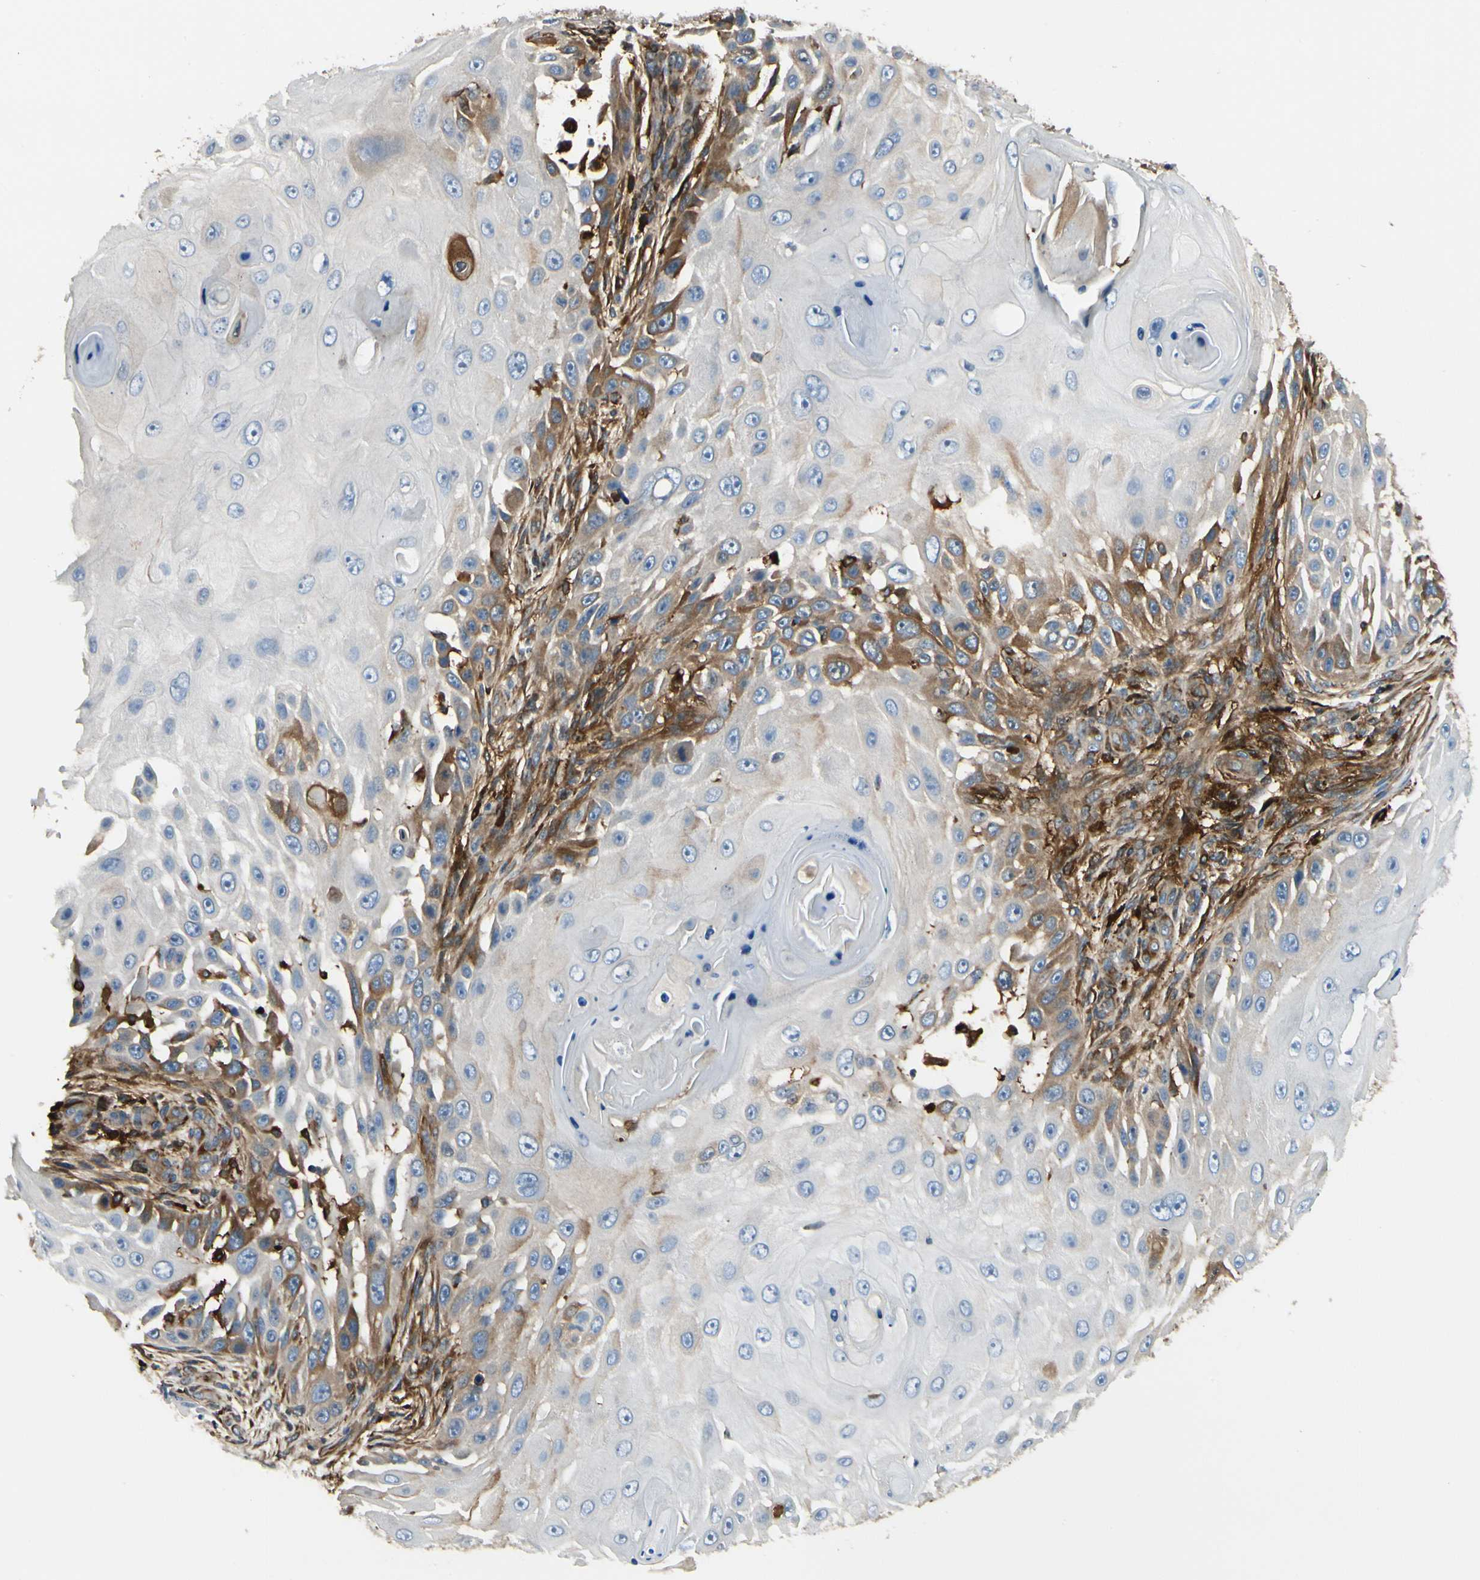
{"staining": {"intensity": "moderate", "quantity": "<25%", "location": "cytoplasmic/membranous"}, "tissue": "skin cancer", "cell_type": "Tumor cells", "image_type": "cancer", "snomed": [{"axis": "morphology", "description": "Squamous cell carcinoma, NOS"}, {"axis": "topography", "description": "Skin"}], "caption": "IHC photomicrograph of neoplastic tissue: skin cancer (squamous cell carcinoma) stained using IHC demonstrates low levels of moderate protein expression localized specifically in the cytoplasmic/membranous of tumor cells, appearing as a cytoplasmic/membranous brown color.", "gene": "FTH1", "patient": {"sex": "female", "age": 44}}